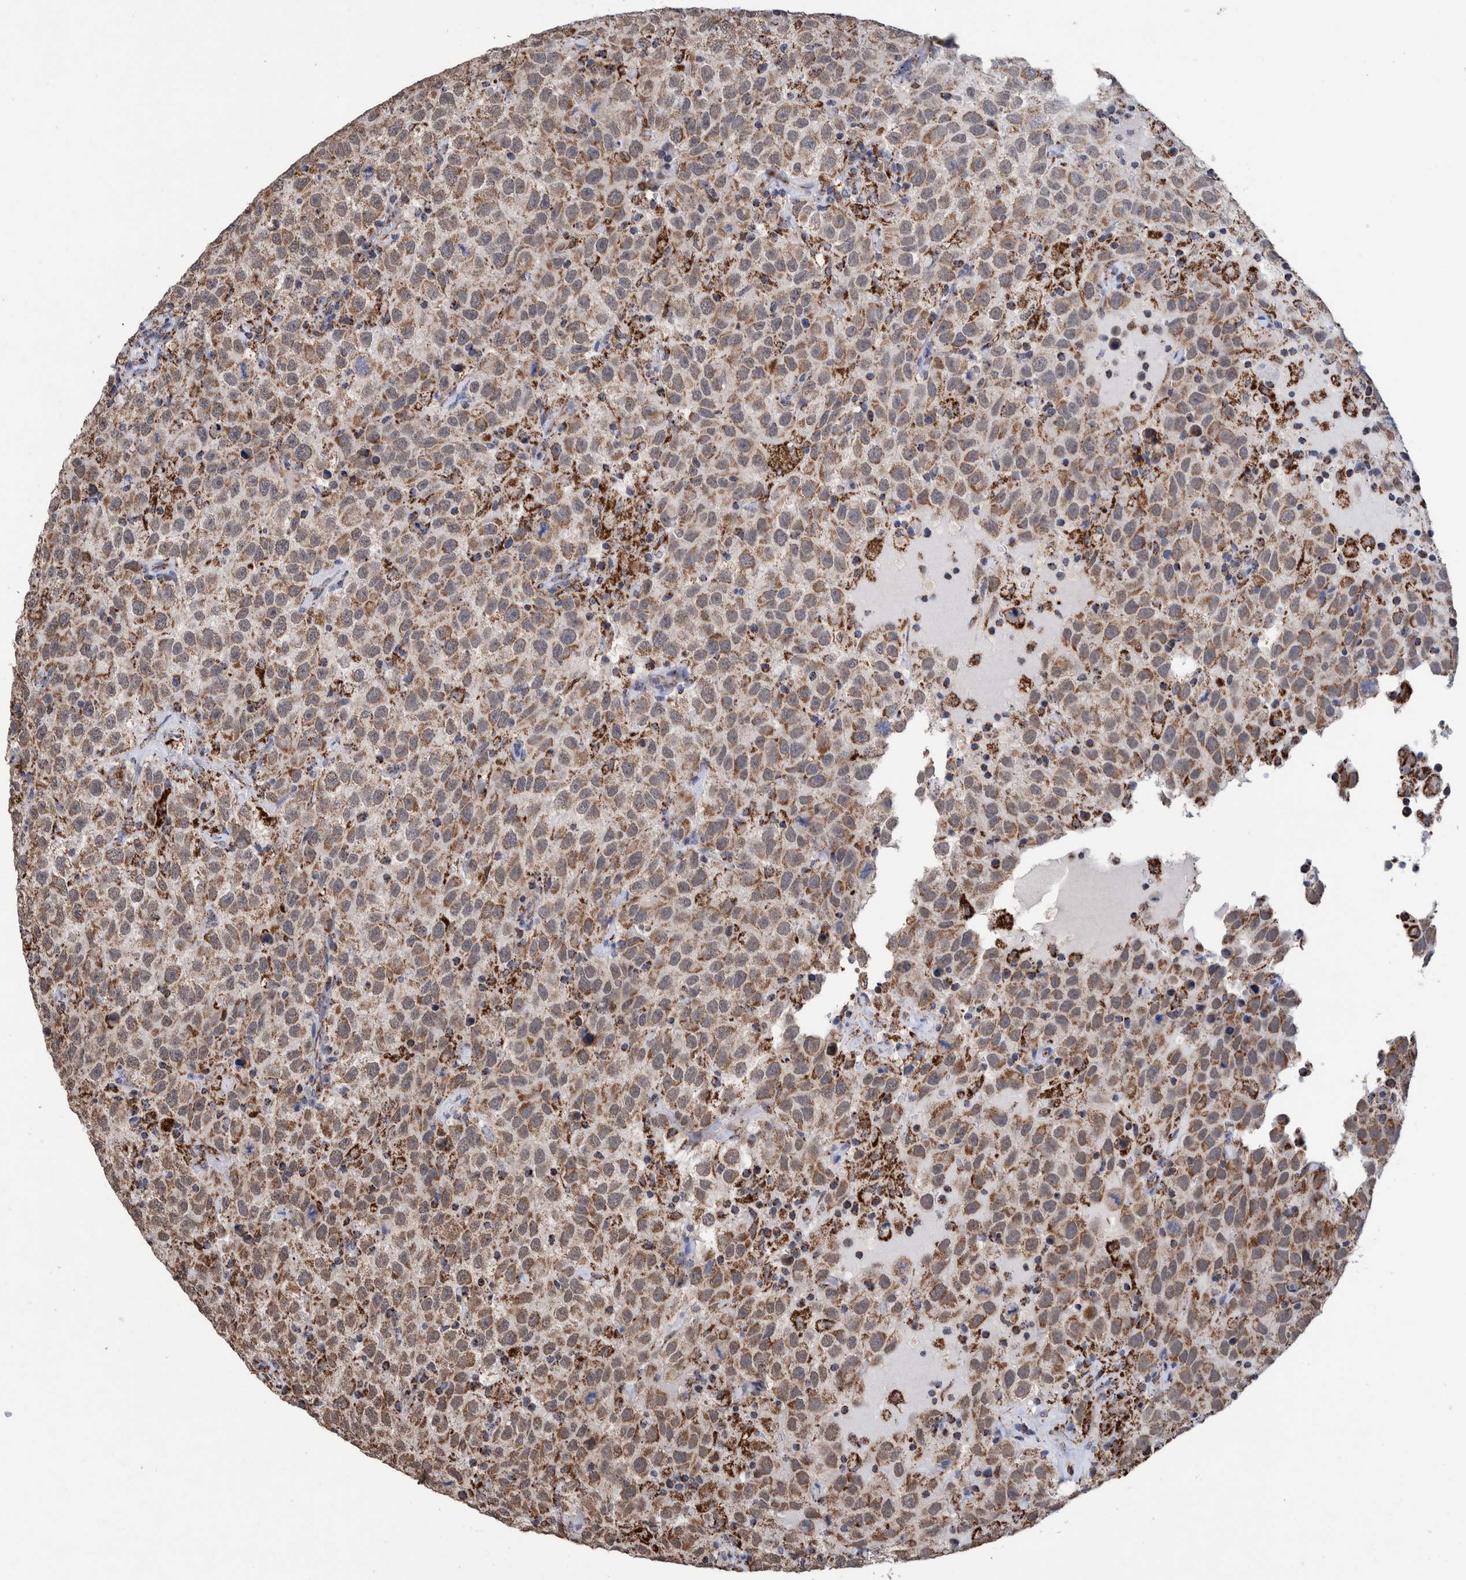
{"staining": {"intensity": "moderate", "quantity": ">75%", "location": "cytoplasmic/membranous"}, "tissue": "testis cancer", "cell_type": "Tumor cells", "image_type": "cancer", "snomed": [{"axis": "morphology", "description": "Seminoma, NOS"}, {"axis": "topography", "description": "Testis"}], "caption": "Seminoma (testis) stained for a protein displays moderate cytoplasmic/membranous positivity in tumor cells.", "gene": "DECR1", "patient": {"sex": "male", "age": 41}}